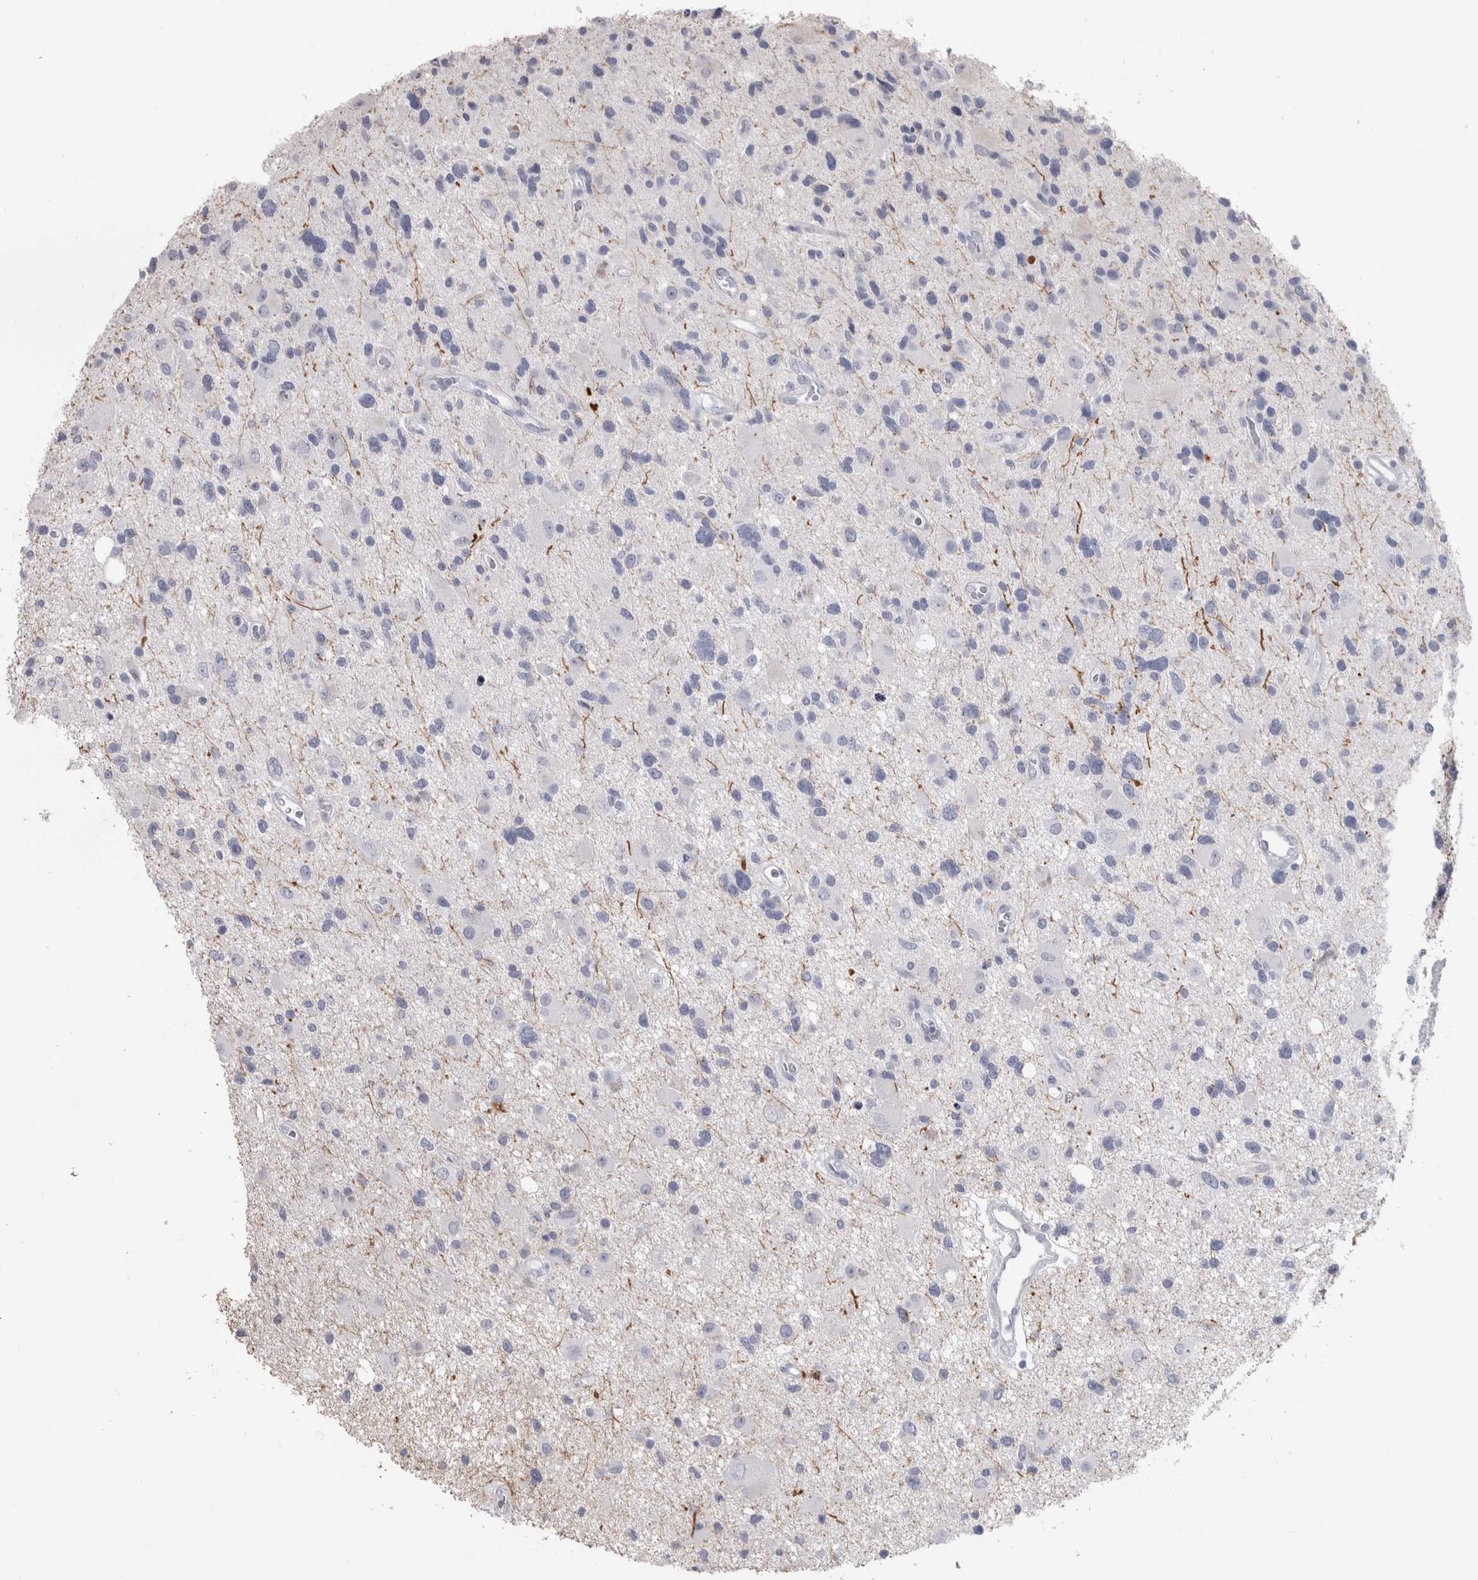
{"staining": {"intensity": "negative", "quantity": "none", "location": "none"}, "tissue": "glioma", "cell_type": "Tumor cells", "image_type": "cancer", "snomed": [{"axis": "morphology", "description": "Glioma, malignant, High grade"}, {"axis": "topography", "description": "Brain"}], "caption": "An image of human malignant high-grade glioma is negative for staining in tumor cells.", "gene": "PTH", "patient": {"sex": "male", "age": 33}}